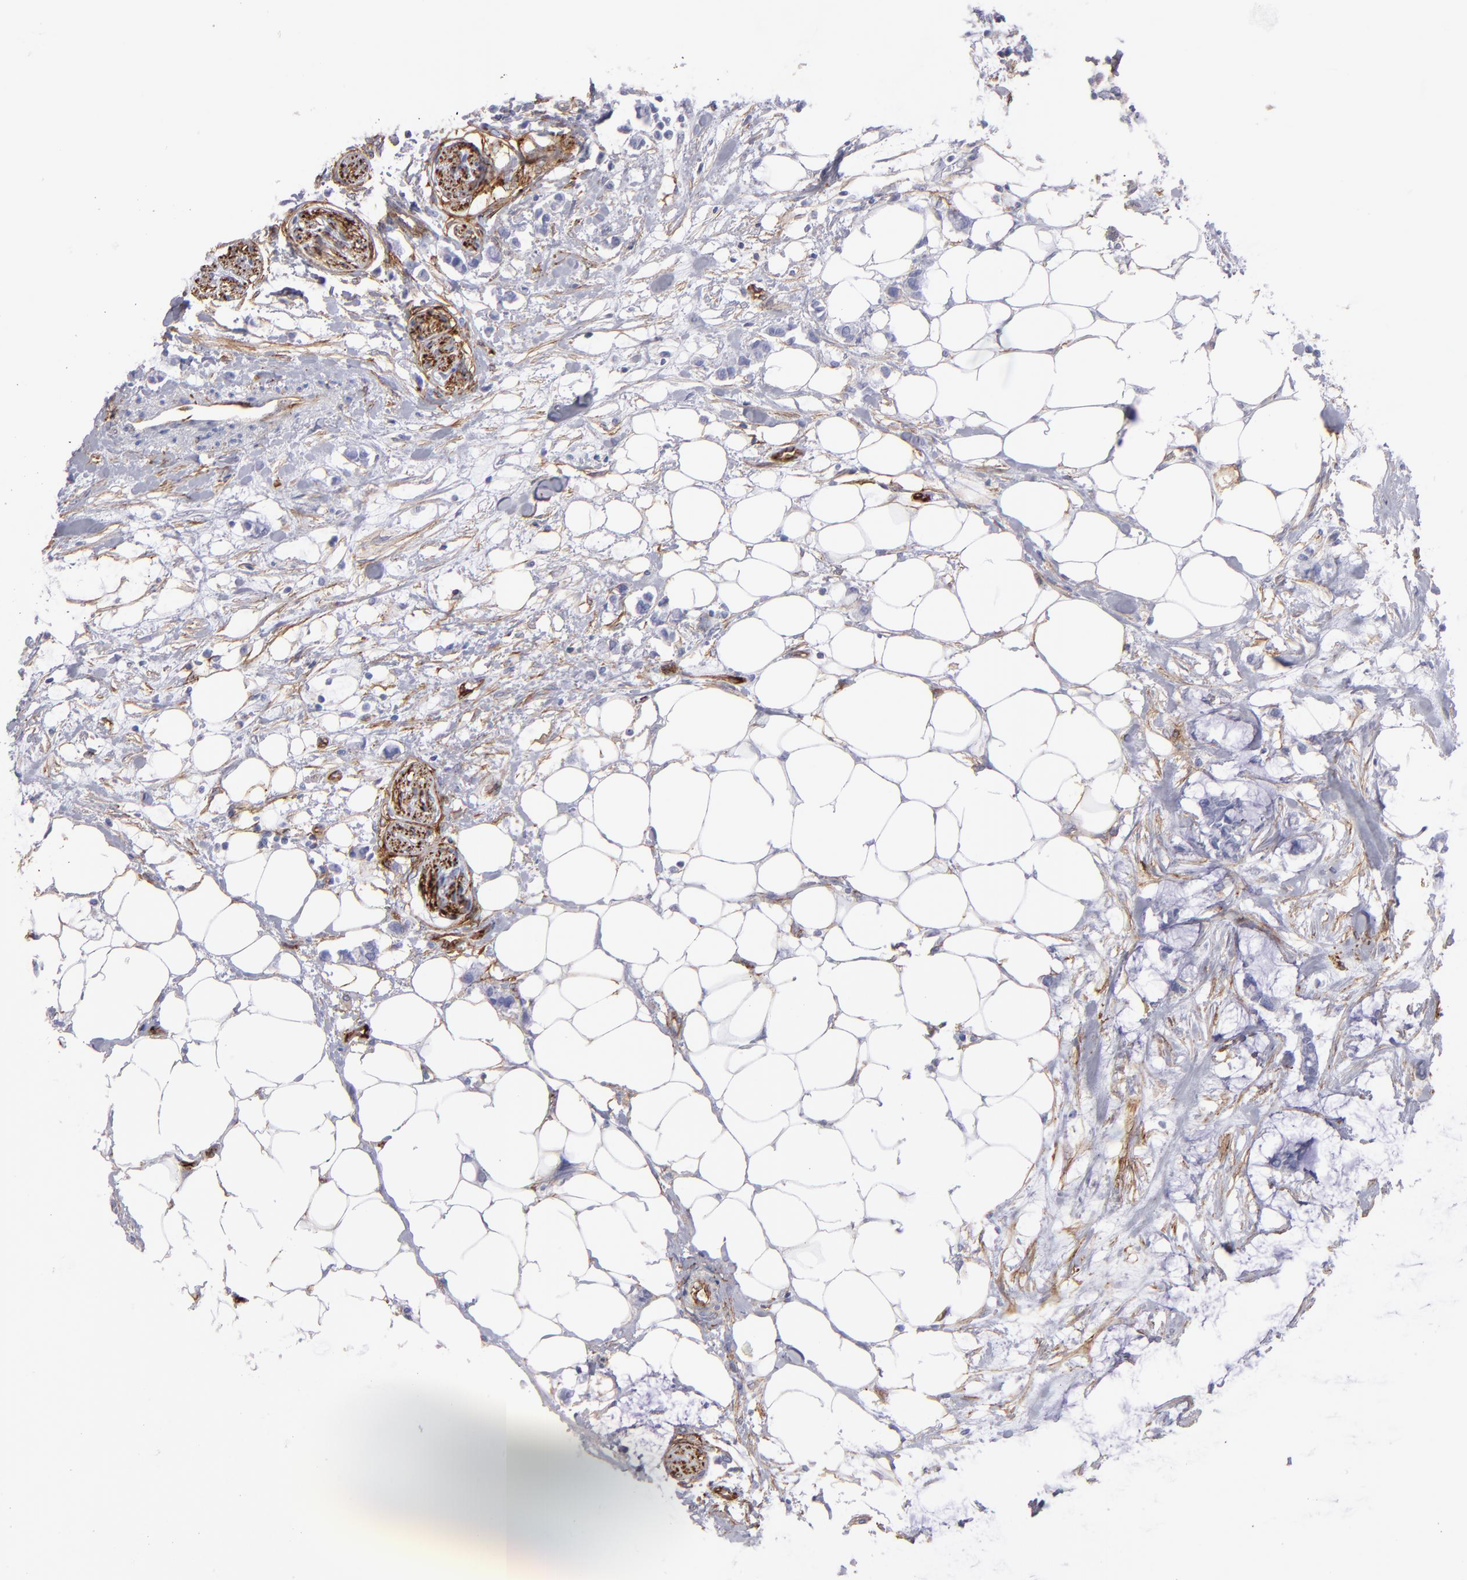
{"staining": {"intensity": "negative", "quantity": "none", "location": "none"}, "tissue": "colorectal cancer", "cell_type": "Tumor cells", "image_type": "cancer", "snomed": [{"axis": "morphology", "description": "Normal tissue, NOS"}, {"axis": "morphology", "description": "Adenocarcinoma, NOS"}, {"axis": "topography", "description": "Colon"}, {"axis": "topography", "description": "Peripheral nerve tissue"}], "caption": "Image shows no protein staining in tumor cells of adenocarcinoma (colorectal) tissue.", "gene": "AHNAK2", "patient": {"sex": "male", "age": 14}}